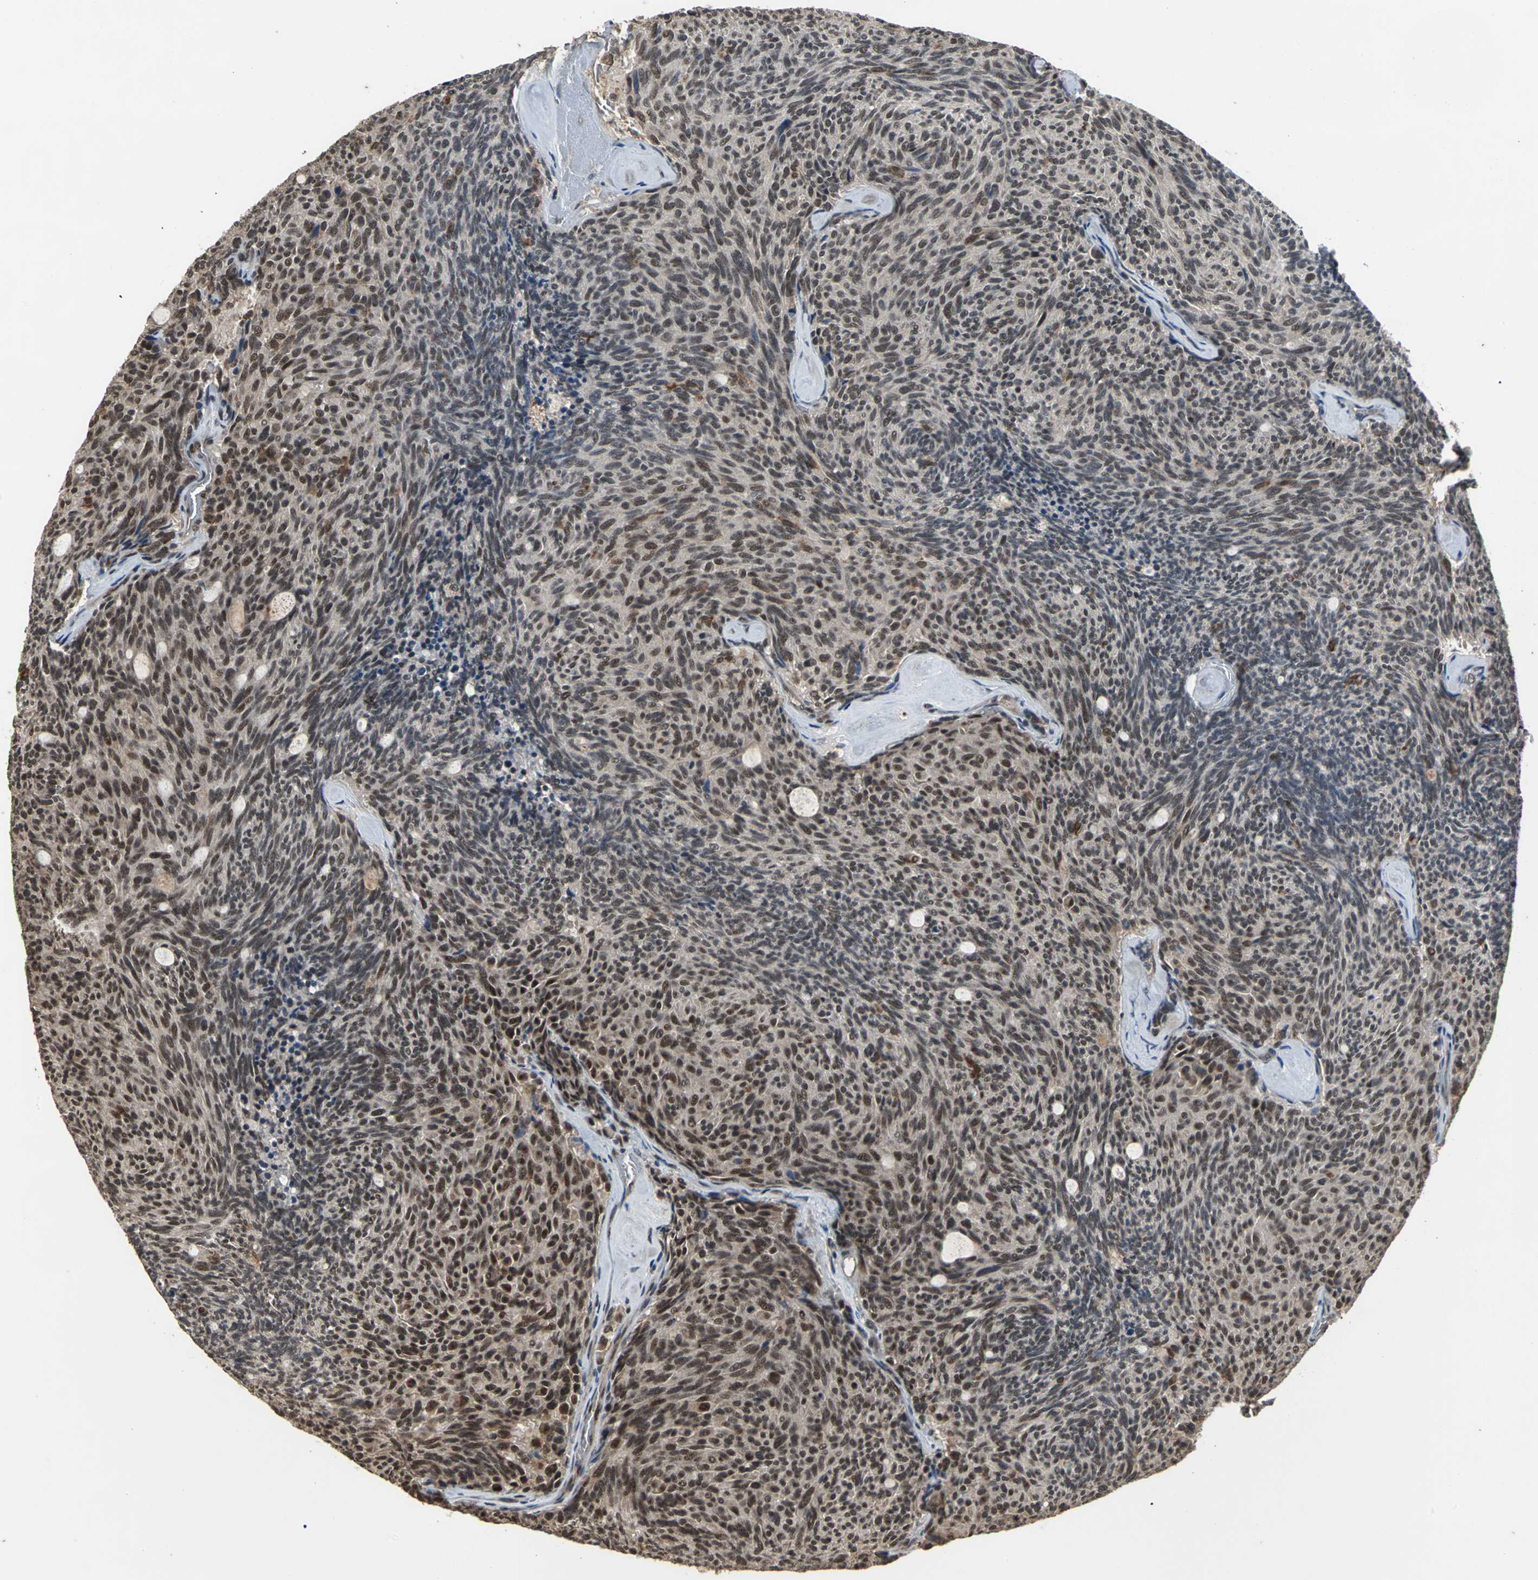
{"staining": {"intensity": "strong", "quantity": ">75%", "location": "nuclear"}, "tissue": "carcinoid", "cell_type": "Tumor cells", "image_type": "cancer", "snomed": [{"axis": "morphology", "description": "Carcinoid, malignant, NOS"}, {"axis": "topography", "description": "Pancreas"}], "caption": "Carcinoid was stained to show a protein in brown. There is high levels of strong nuclear expression in about >75% of tumor cells.", "gene": "NOTCH3", "patient": {"sex": "female", "age": 54}}